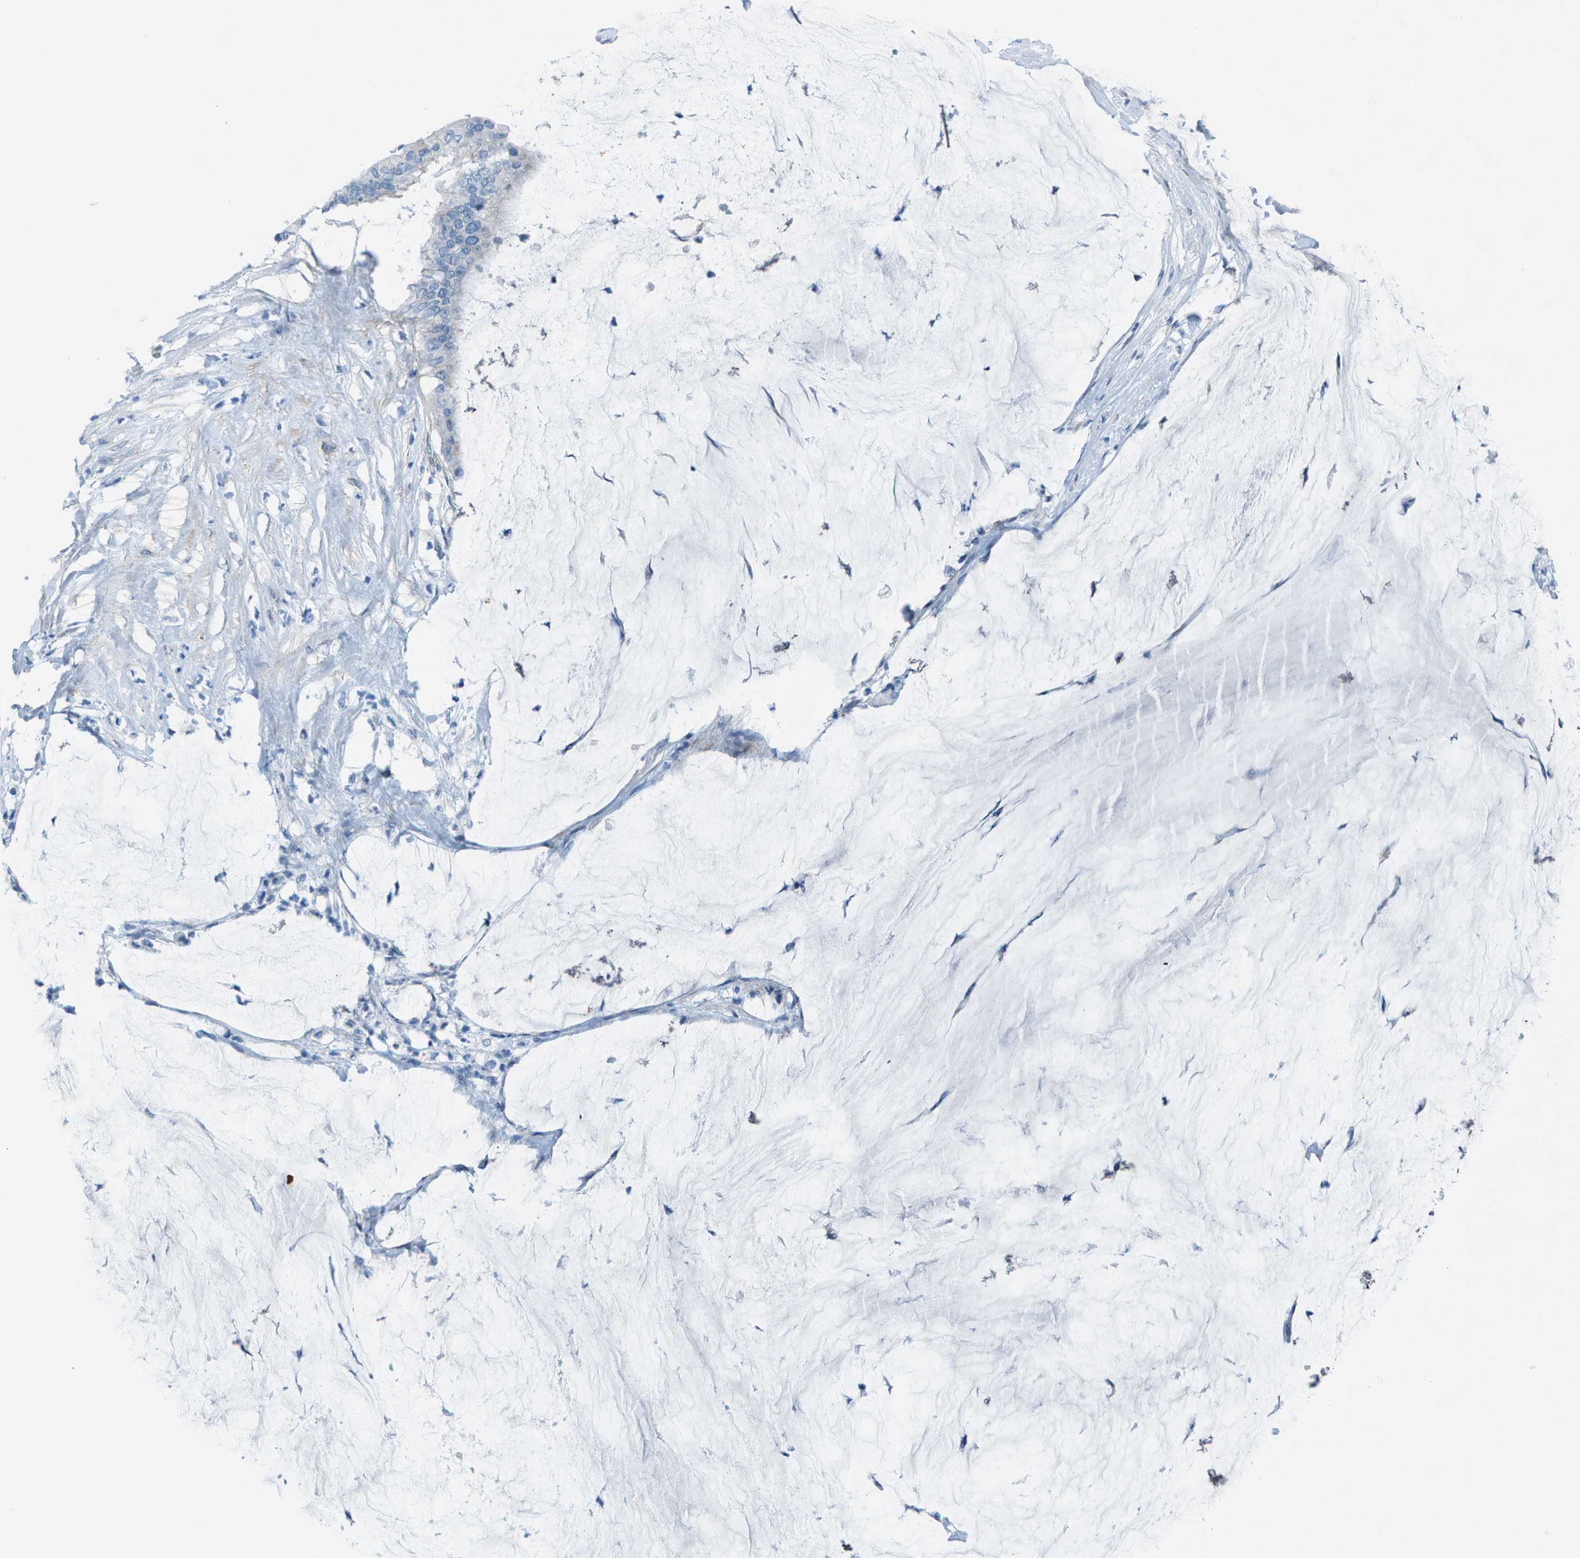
{"staining": {"intensity": "negative", "quantity": "none", "location": "none"}, "tissue": "pancreatic cancer", "cell_type": "Tumor cells", "image_type": "cancer", "snomed": [{"axis": "morphology", "description": "Adenocarcinoma, NOS"}, {"axis": "topography", "description": "Pancreas"}], "caption": "The immunohistochemistry (IHC) photomicrograph has no significant staining in tumor cells of pancreatic adenocarcinoma tissue.", "gene": "SORBS3", "patient": {"sex": "male", "age": 41}}